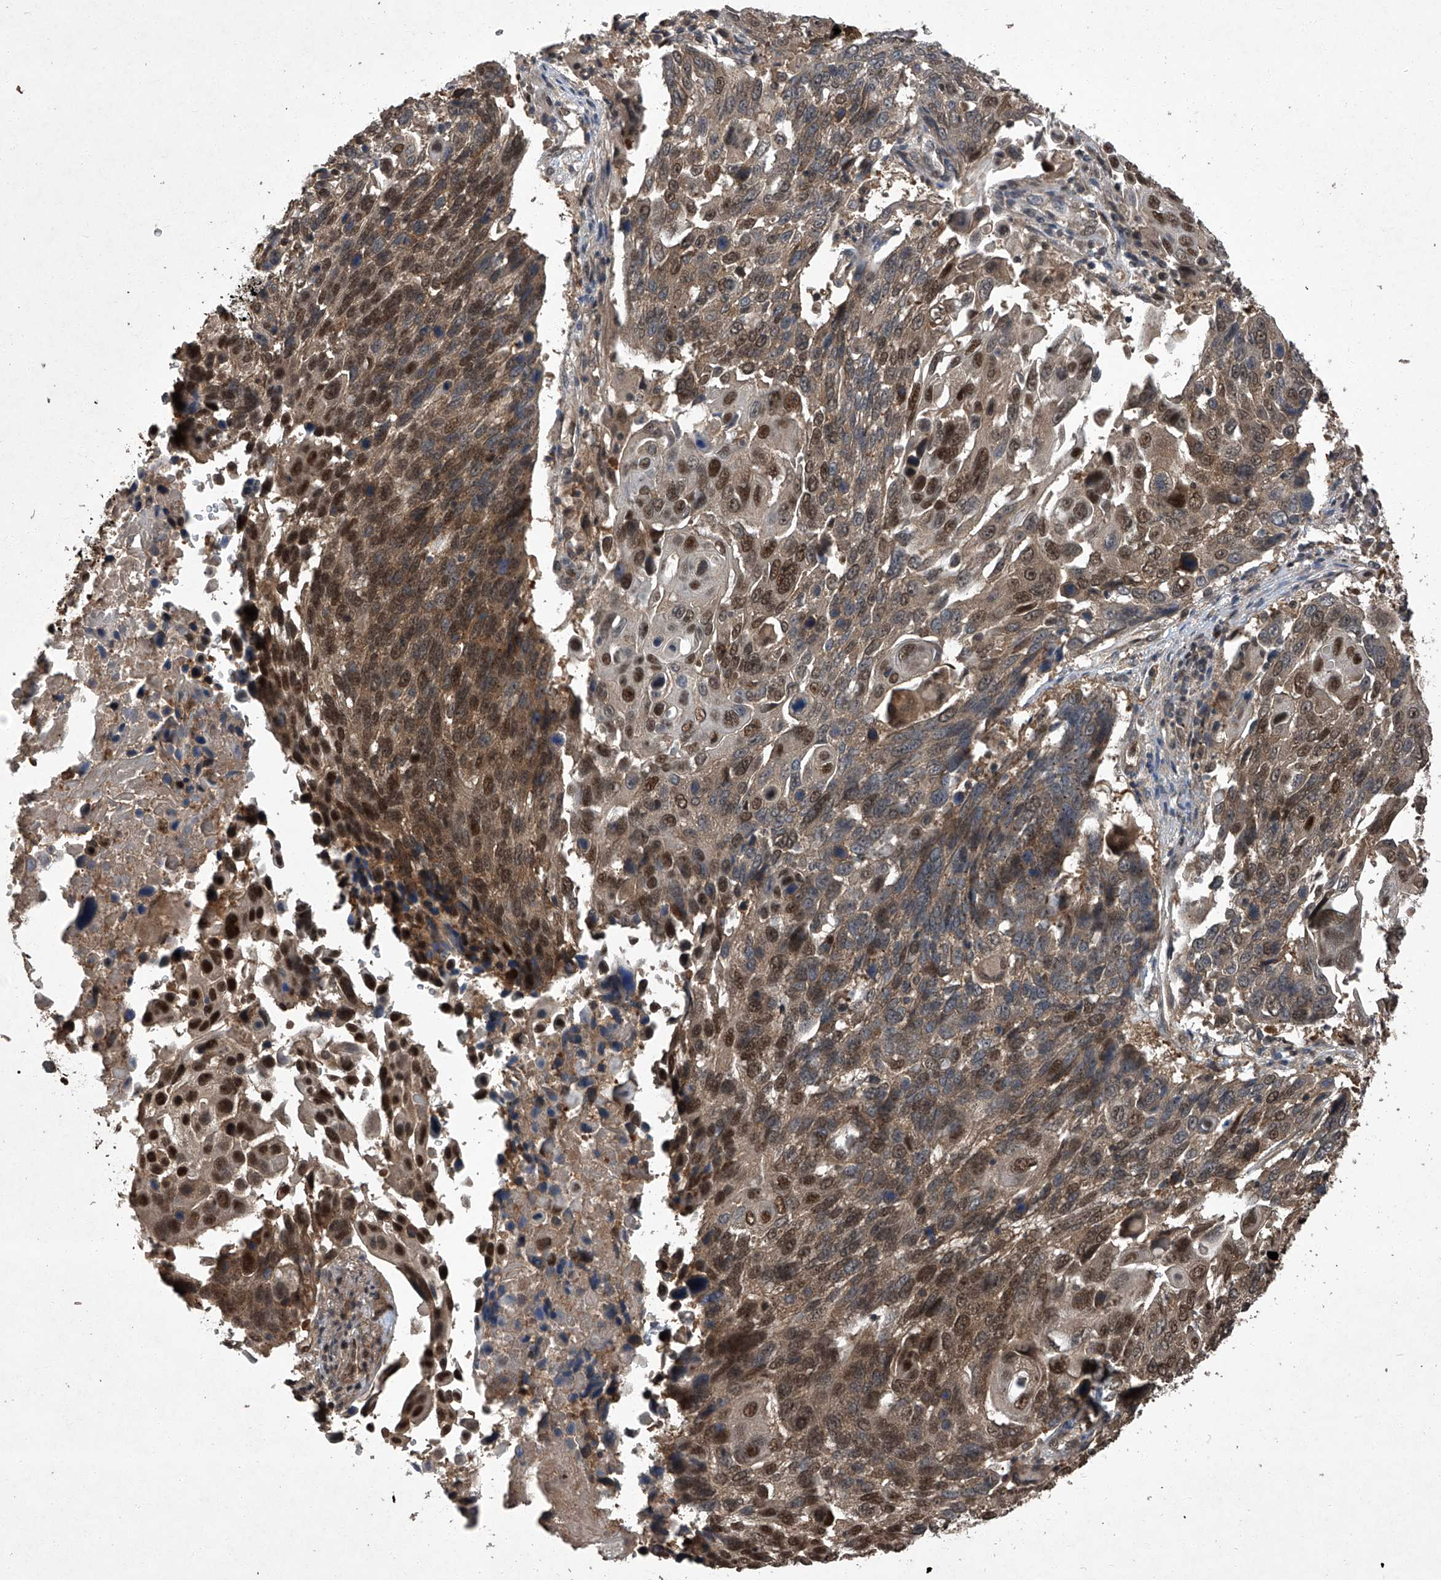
{"staining": {"intensity": "moderate", "quantity": ">75%", "location": "cytoplasmic/membranous,nuclear"}, "tissue": "lung cancer", "cell_type": "Tumor cells", "image_type": "cancer", "snomed": [{"axis": "morphology", "description": "Squamous cell carcinoma, NOS"}, {"axis": "topography", "description": "Lung"}], "caption": "Immunohistochemistry image of lung cancer (squamous cell carcinoma) stained for a protein (brown), which displays medium levels of moderate cytoplasmic/membranous and nuclear positivity in approximately >75% of tumor cells.", "gene": "TSNAX", "patient": {"sex": "male", "age": 66}}